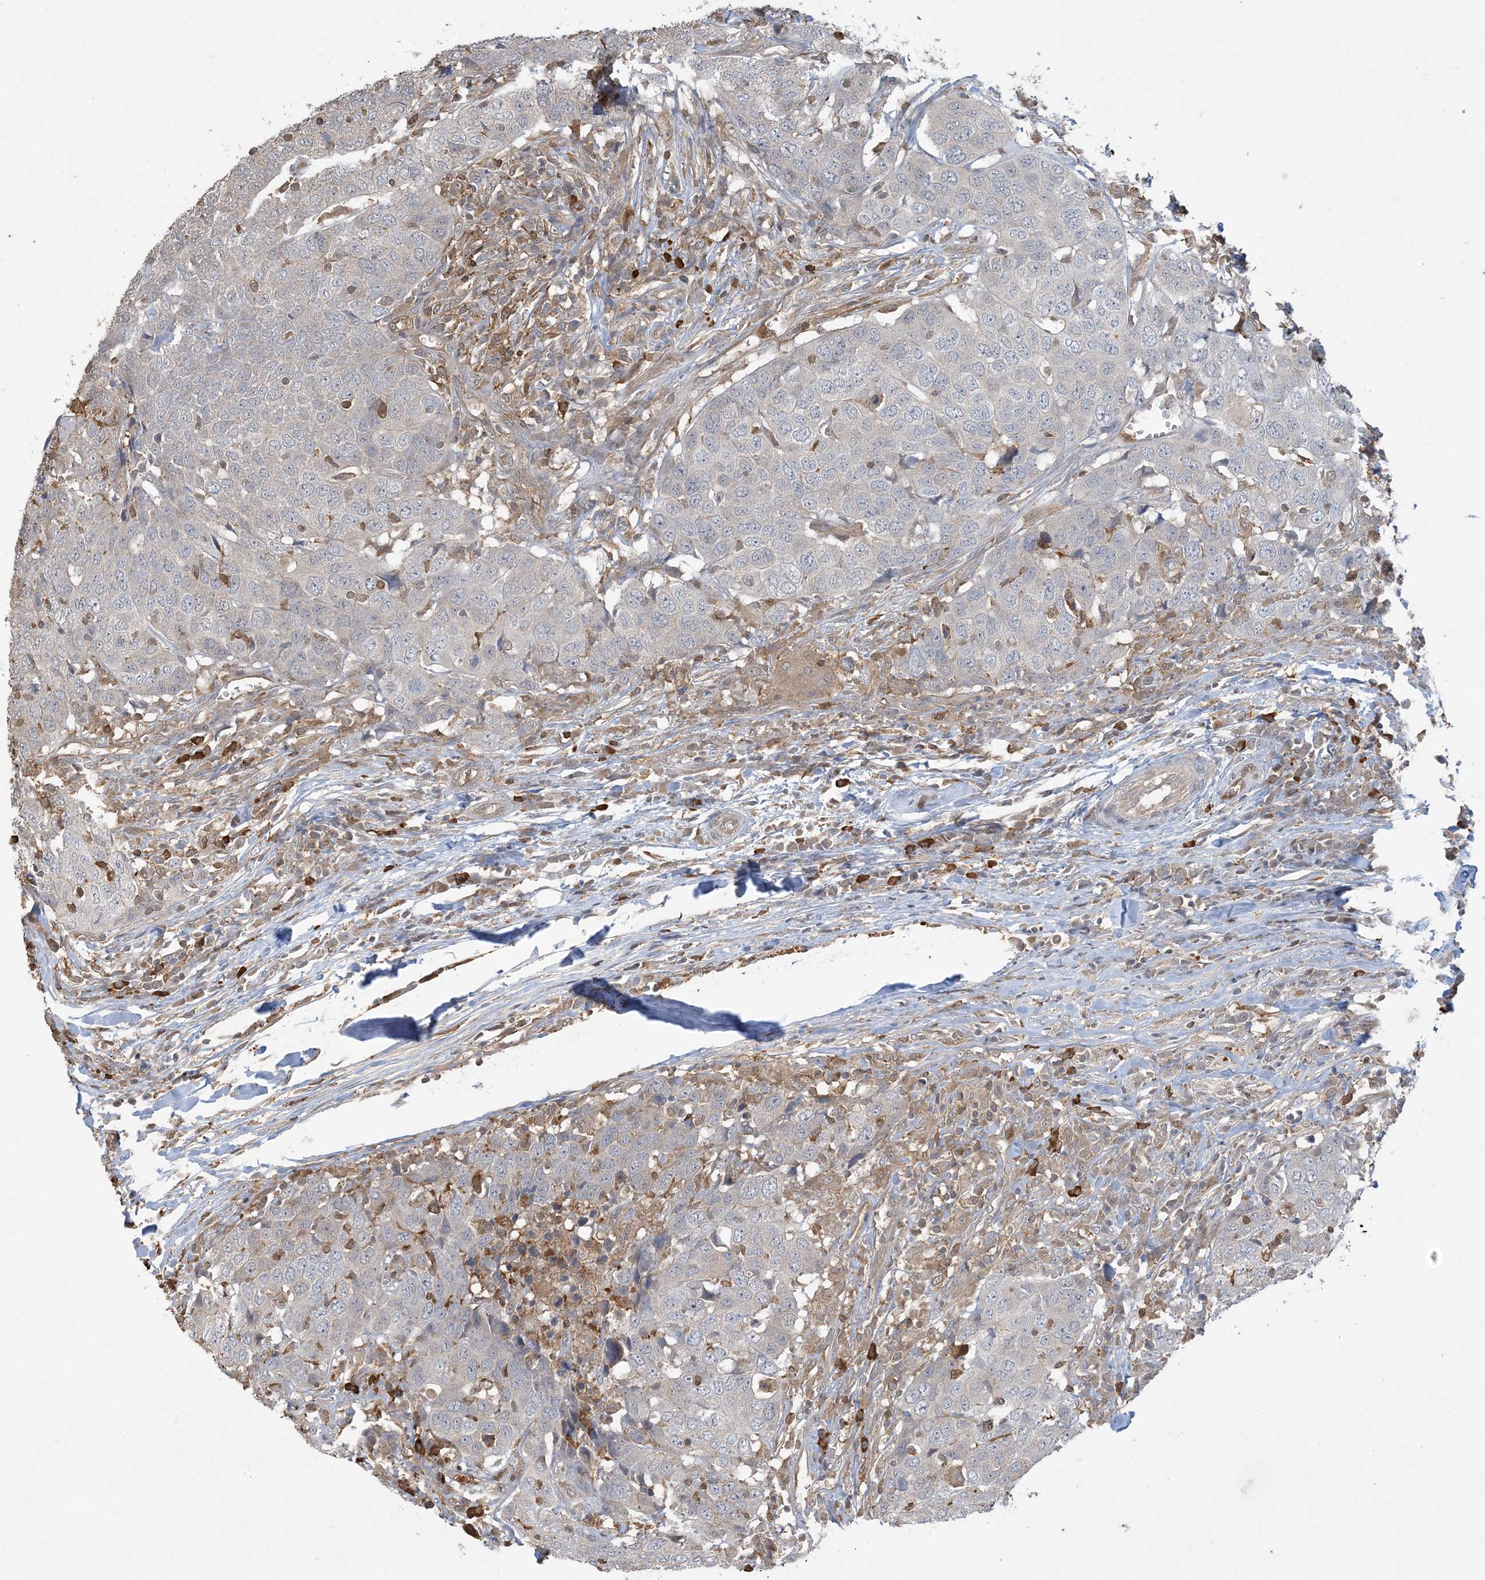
{"staining": {"intensity": "negative", "quantity": "none", "location": "none"}, "tissue": "head and neck cancer", "cell_type": "Tumor cells", "image_type": "cancer", "snomed": [{"axis": "morphology", "description": "Squamous cell carcinoma, NOS"}, {"axis": "topography", "description": "Head-Neck"}], "caption": "Head and neck squamous cell carcinoma was stained to show a protein in brown. There is no significant expression in tumor cells. (DAB IHC with hematoxylin counter stain).", "gene": "TMSB4X", "patient": {"sex": "male", "age": 66}}